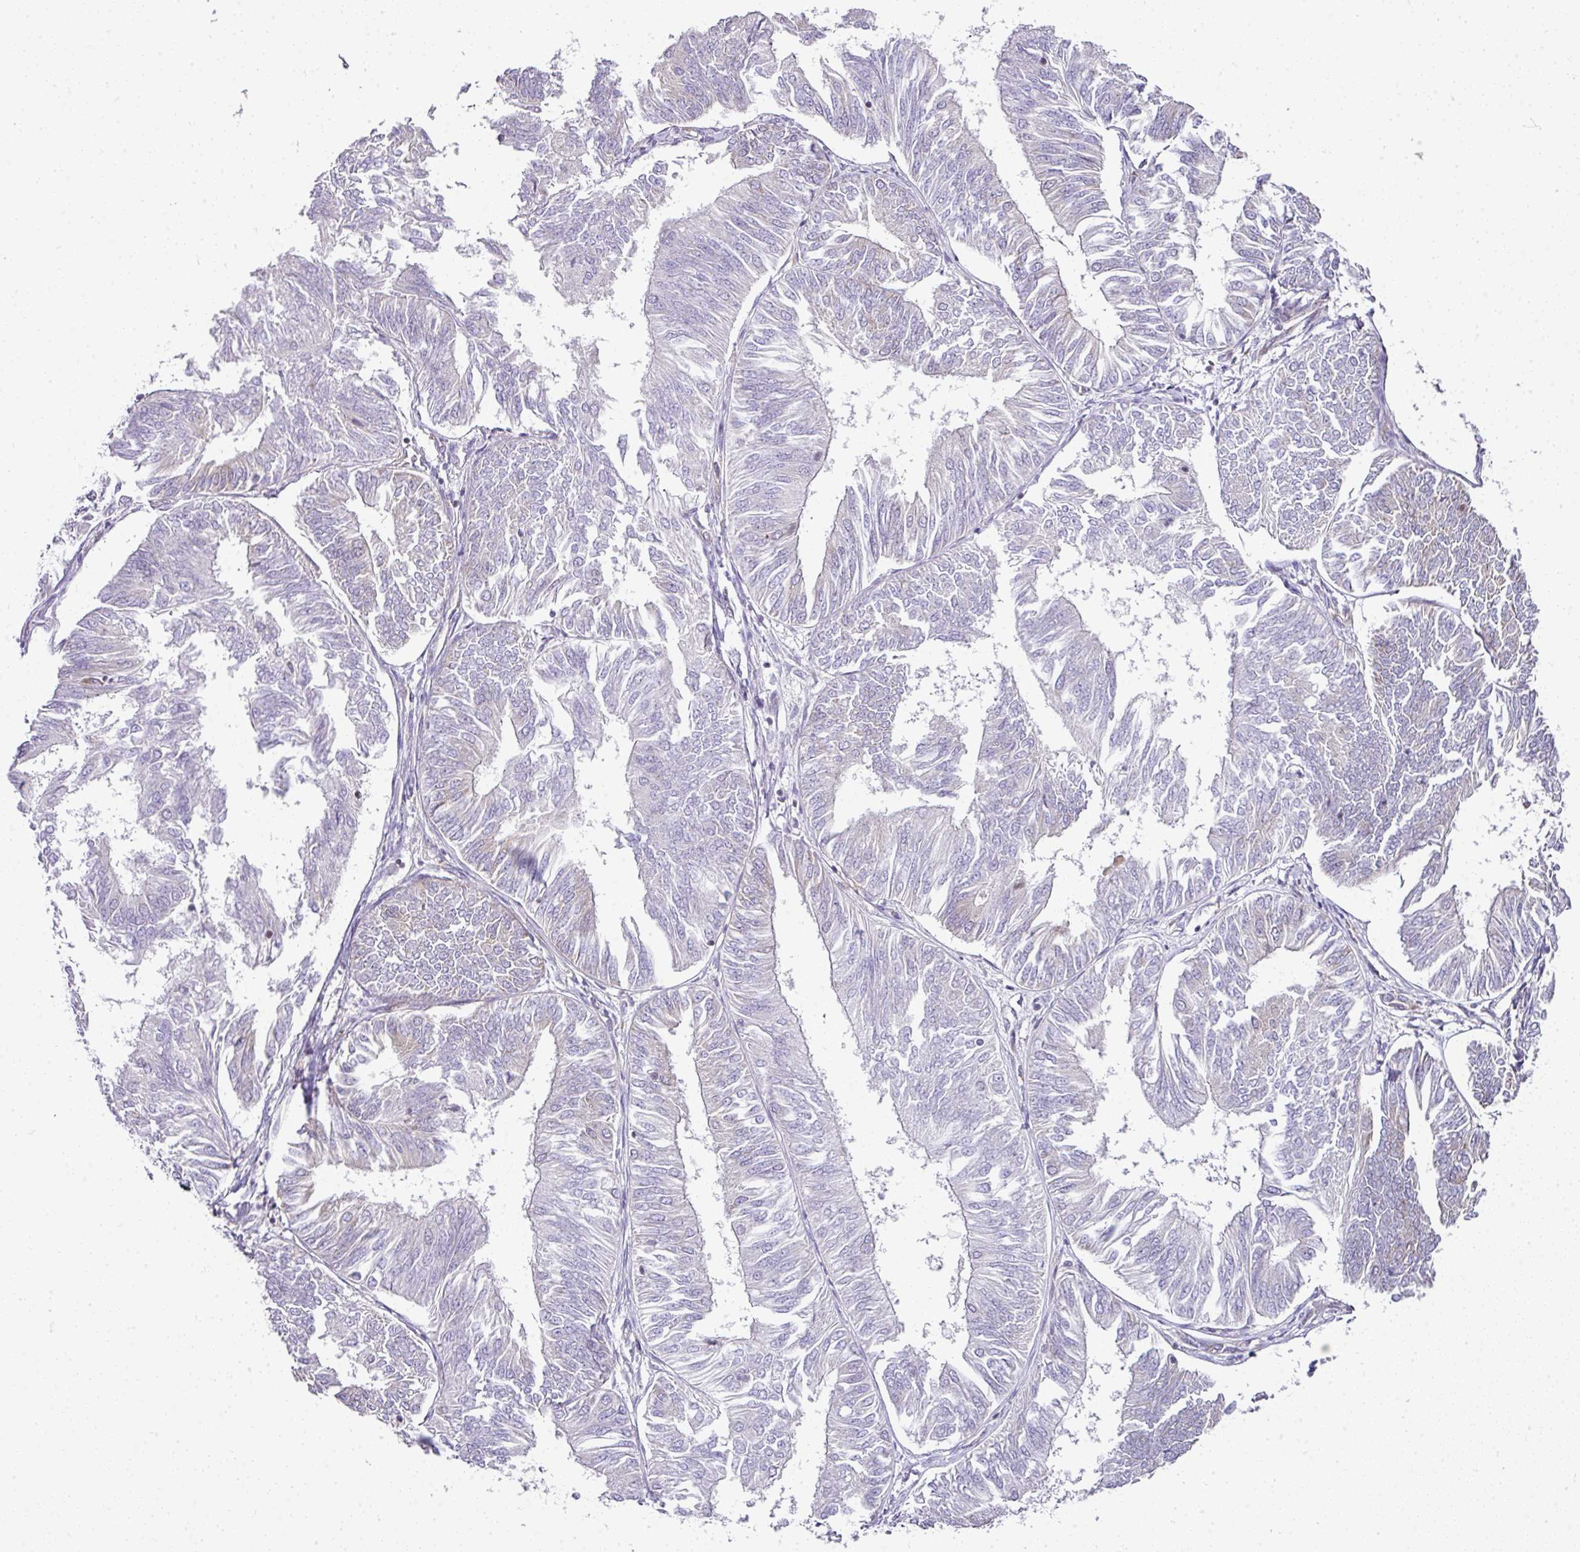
{"staining": {"intensity": "negative", "quantity": "none", "location": "none"}, "tissue": "endometrial cancer", "cell_type": "Tumor cells", "image_type": "cancer", "snomed": [{"axis": "morphology", "description": "Adenocarcinoma, NOS"}, {"axis": "topography", "description": "Endometrium"}], "caption": "Image shows no significant protein positivity in tumor cells of endometrial adenocarcinoma.", "gene": "FAM32A", "patient": {"sex": "female", "age": 58}}